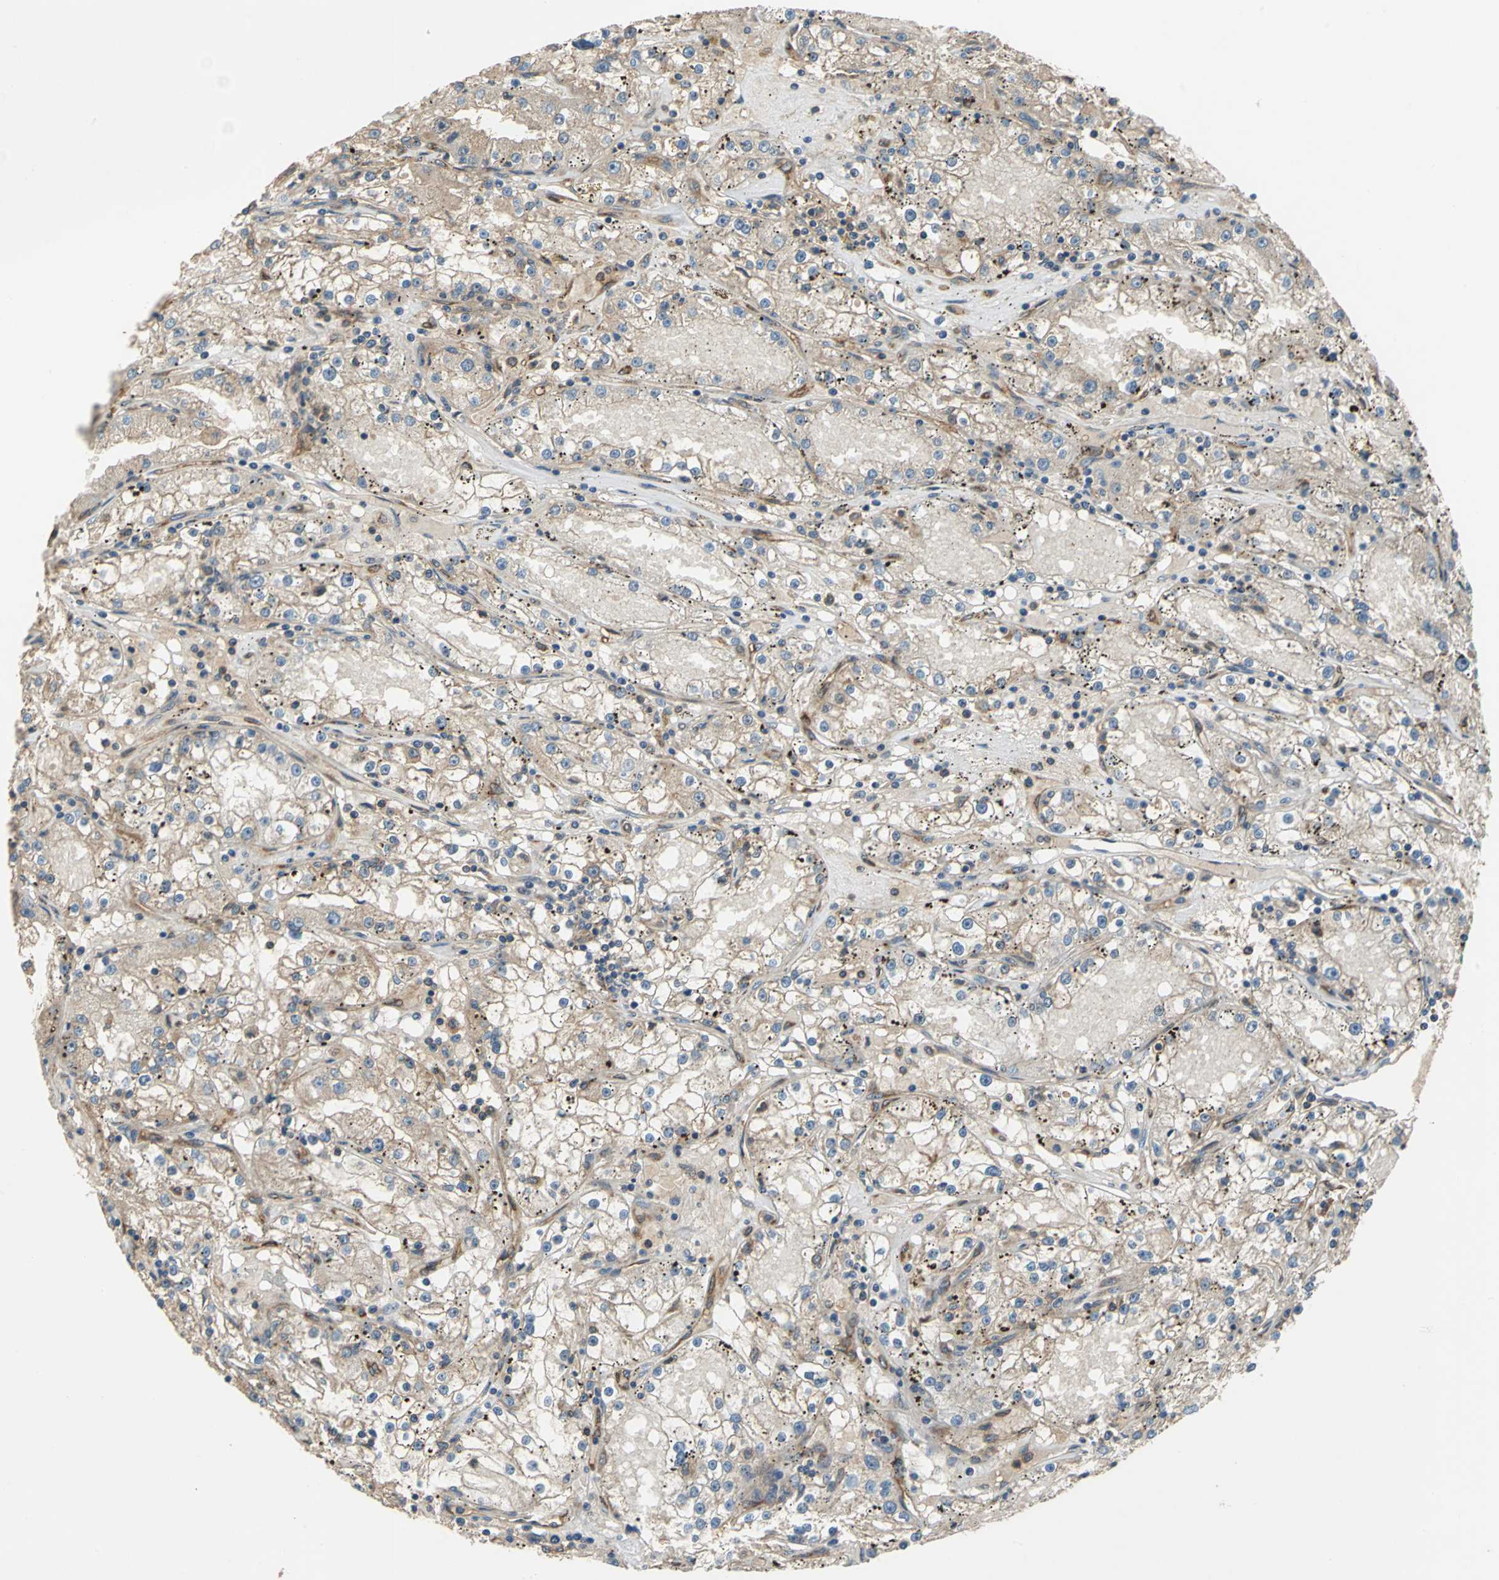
{"staining": {"intensity": "weak", "quantity": "25%-75%", "location": "cytoplasmic/membranous"}, "tissue": "renal cancer", "cell_type": "Tumor cells", "image_type": "cancer", "snomed": [{"axis": "morphology", "description": "Adenocarcinoma, NOS"}, {"axis": "topography", "description": "Kidney"}], "caption": "Human adenocarcinoma (renal) stained with a brown dye demonstrates weak cytoplasmic/membranous positive positivity in about 25%-75% of tumor cells.", "gene": "EMCN", "patient": {"sex": "male", "age": 56}}